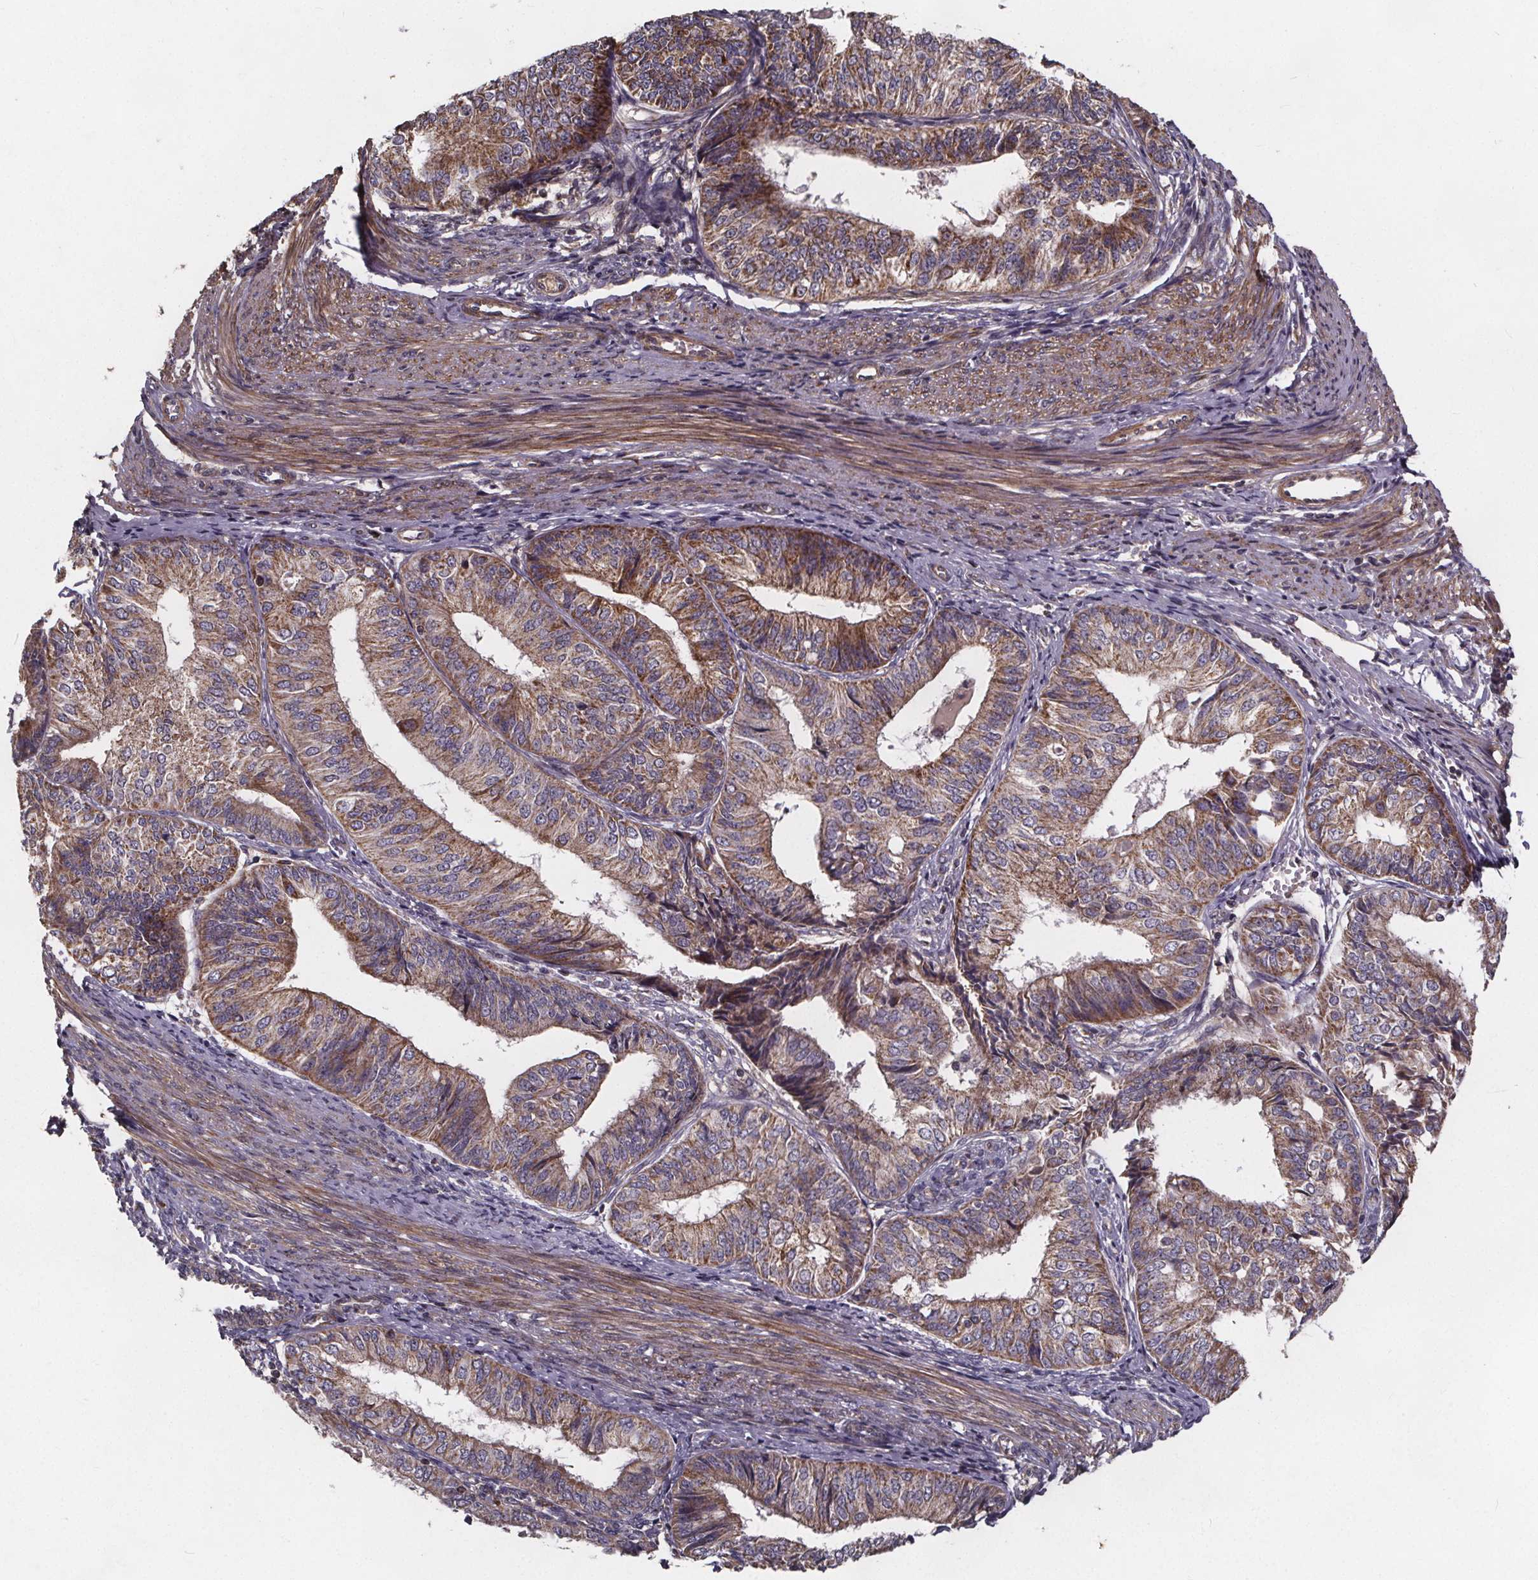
{"staining": {"intensity": "moderate", "quantity": "25%-75%", "location": "cytoplasmic/membranous"}, "tissue": "endometrial cancer", "cell_type": "Tumor cells", "image_type": "cancer", "snomed": [{"axis": "morphology", "description": "Adenocarcinoma, NOS"}, {"axis": "topography", "description": "Endometrium"}], "caption": "Immunohistochemistry (DAB (3,3'-diaminobenzidine)) staining of adenocarcinoma (endometrial) shows moderate cytoplasmic/membranous protein positivity in approximately 25%-75% of tumor cells.", "gene": "YME1L1", "patient": {"sex": "female", "age": 58}}